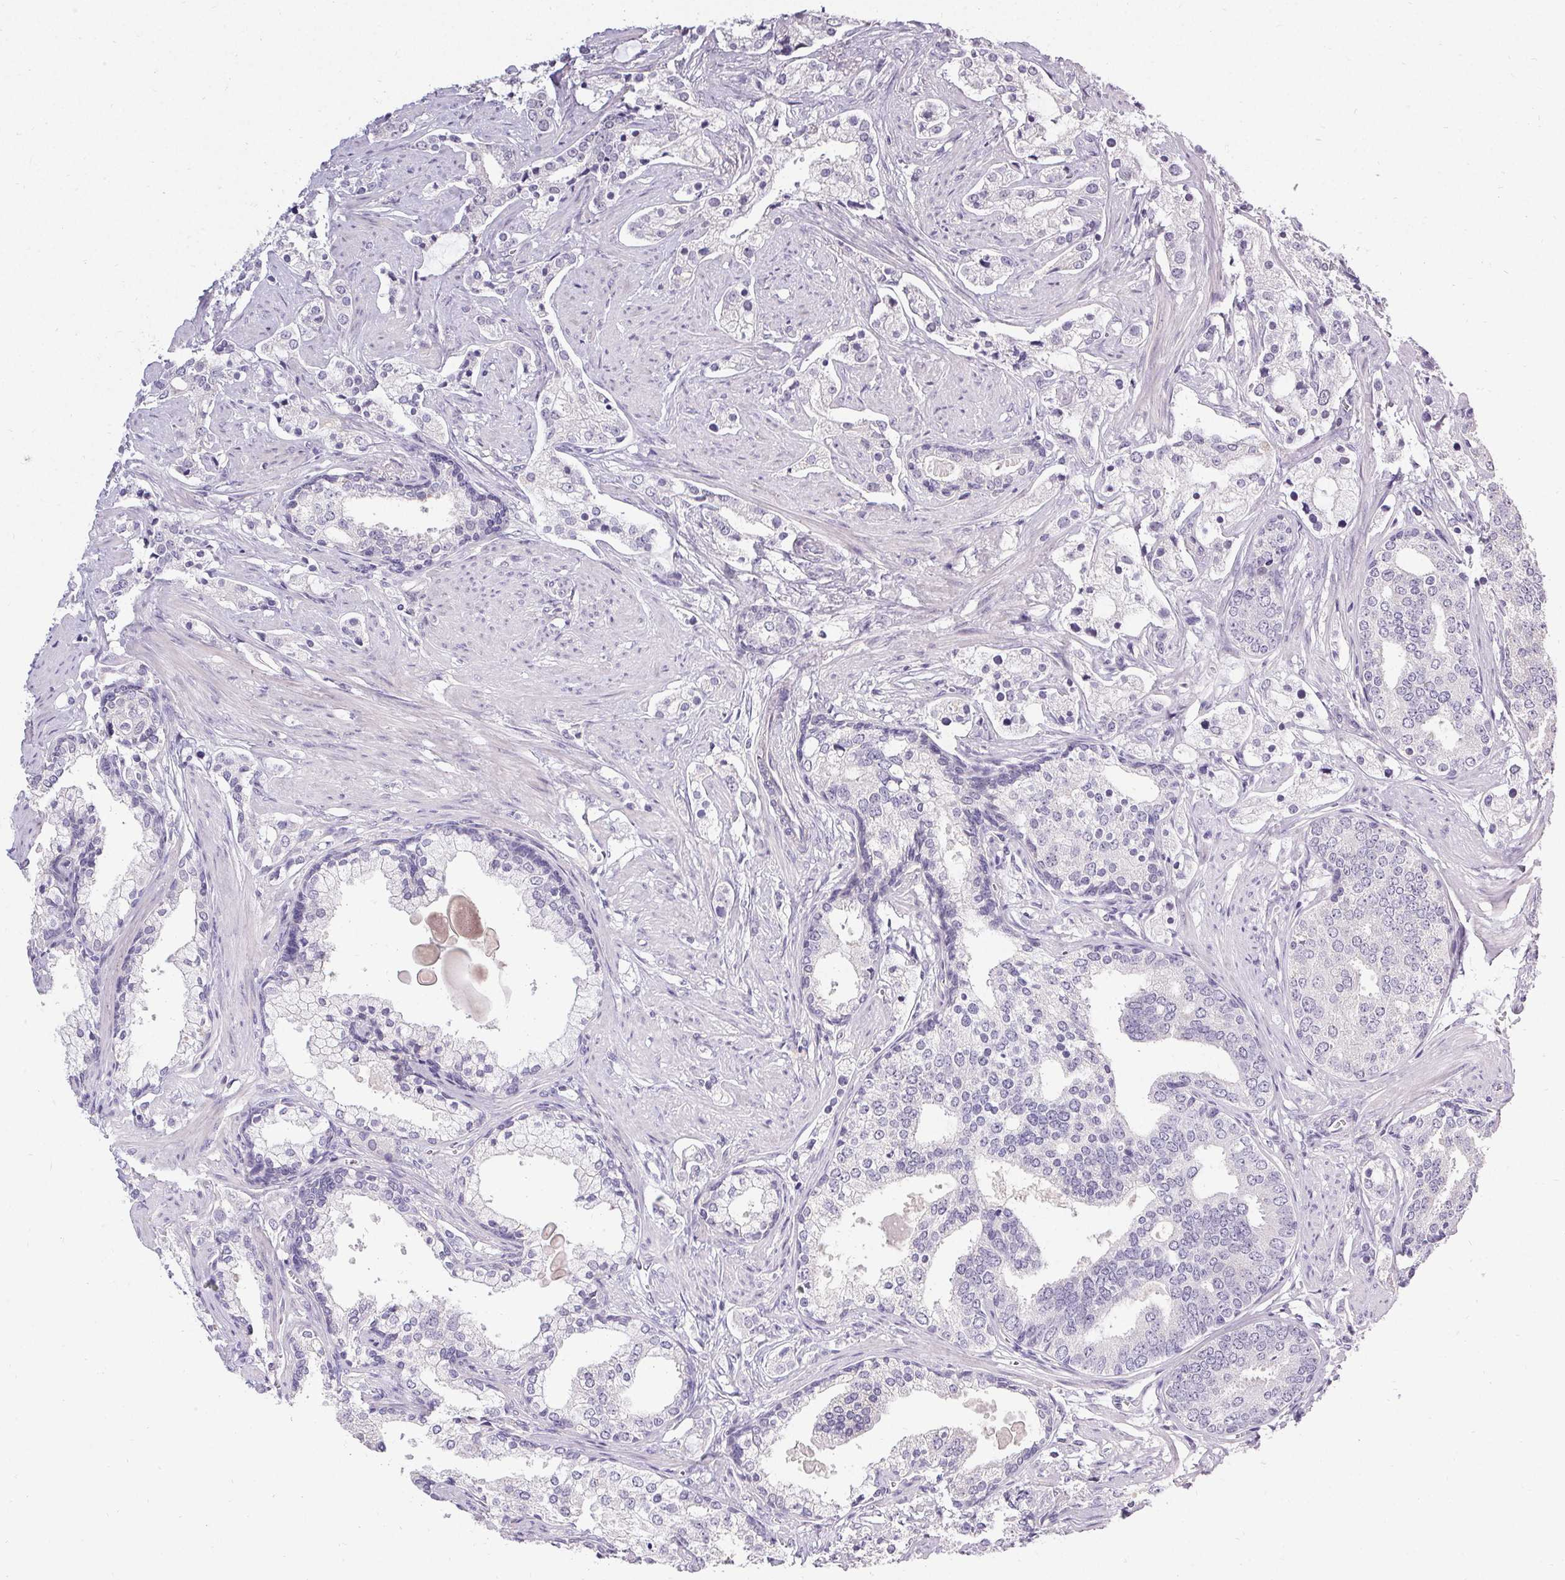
{"staining": {"intensity": "negative", "quantity": "none", "location": "none"}, "tissue": "prostate cancer", "cell_type": "Tumor cells", "image_type": "cancer", "snomed": [{"axis": "morphology", "description": "Adenocarcinoma, Medium grade"}, {"axis": "topography", "description": "Prostate"}], "caption": "IHC micrograph of human prostate medium-grade adenocarcinoma stained for a protein (brown), which exhibits no staining in tumor cells.", "gene": "PMEL", "patient": {"sex": "male", "age": 57}}